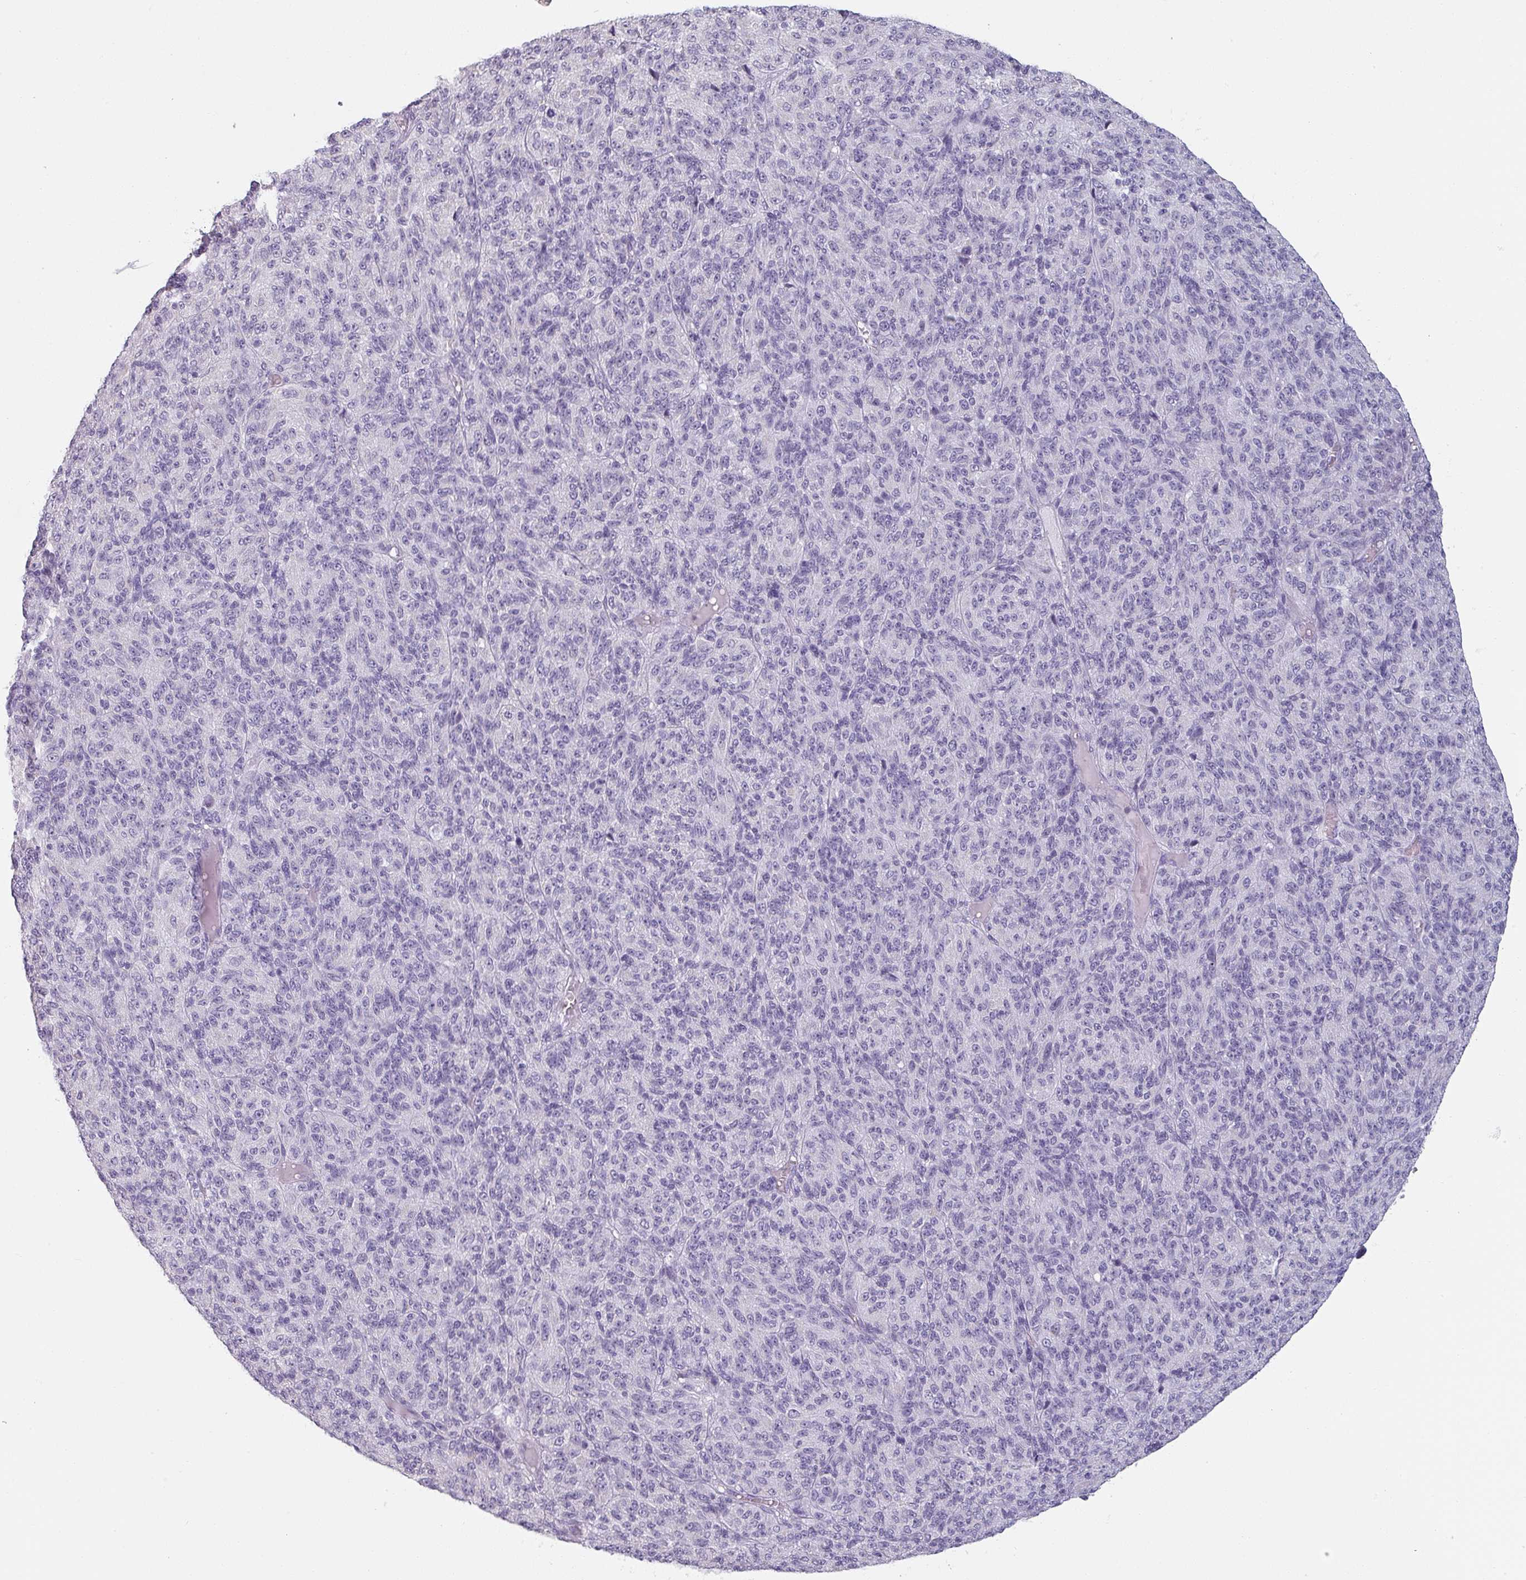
{"staining": {"intensity": "negative", "quantity": "none", "location": "none"}, "tissue": "melanoma", "cell_type": "Tumor cells", "image_type": "cancer", "snomed": [{"axis": "morphology", "description": "Malignant melanoma, Metastatic site"}, {"axis": "topography", "description": "Brain"}], "caption": "Malignant melanoma (metastatic site) was stained to show a protein in brown. There is no significant expression in tumor cells.", "gene": "SFTPA1", "patient": {"sex": "female", "age": 56}}